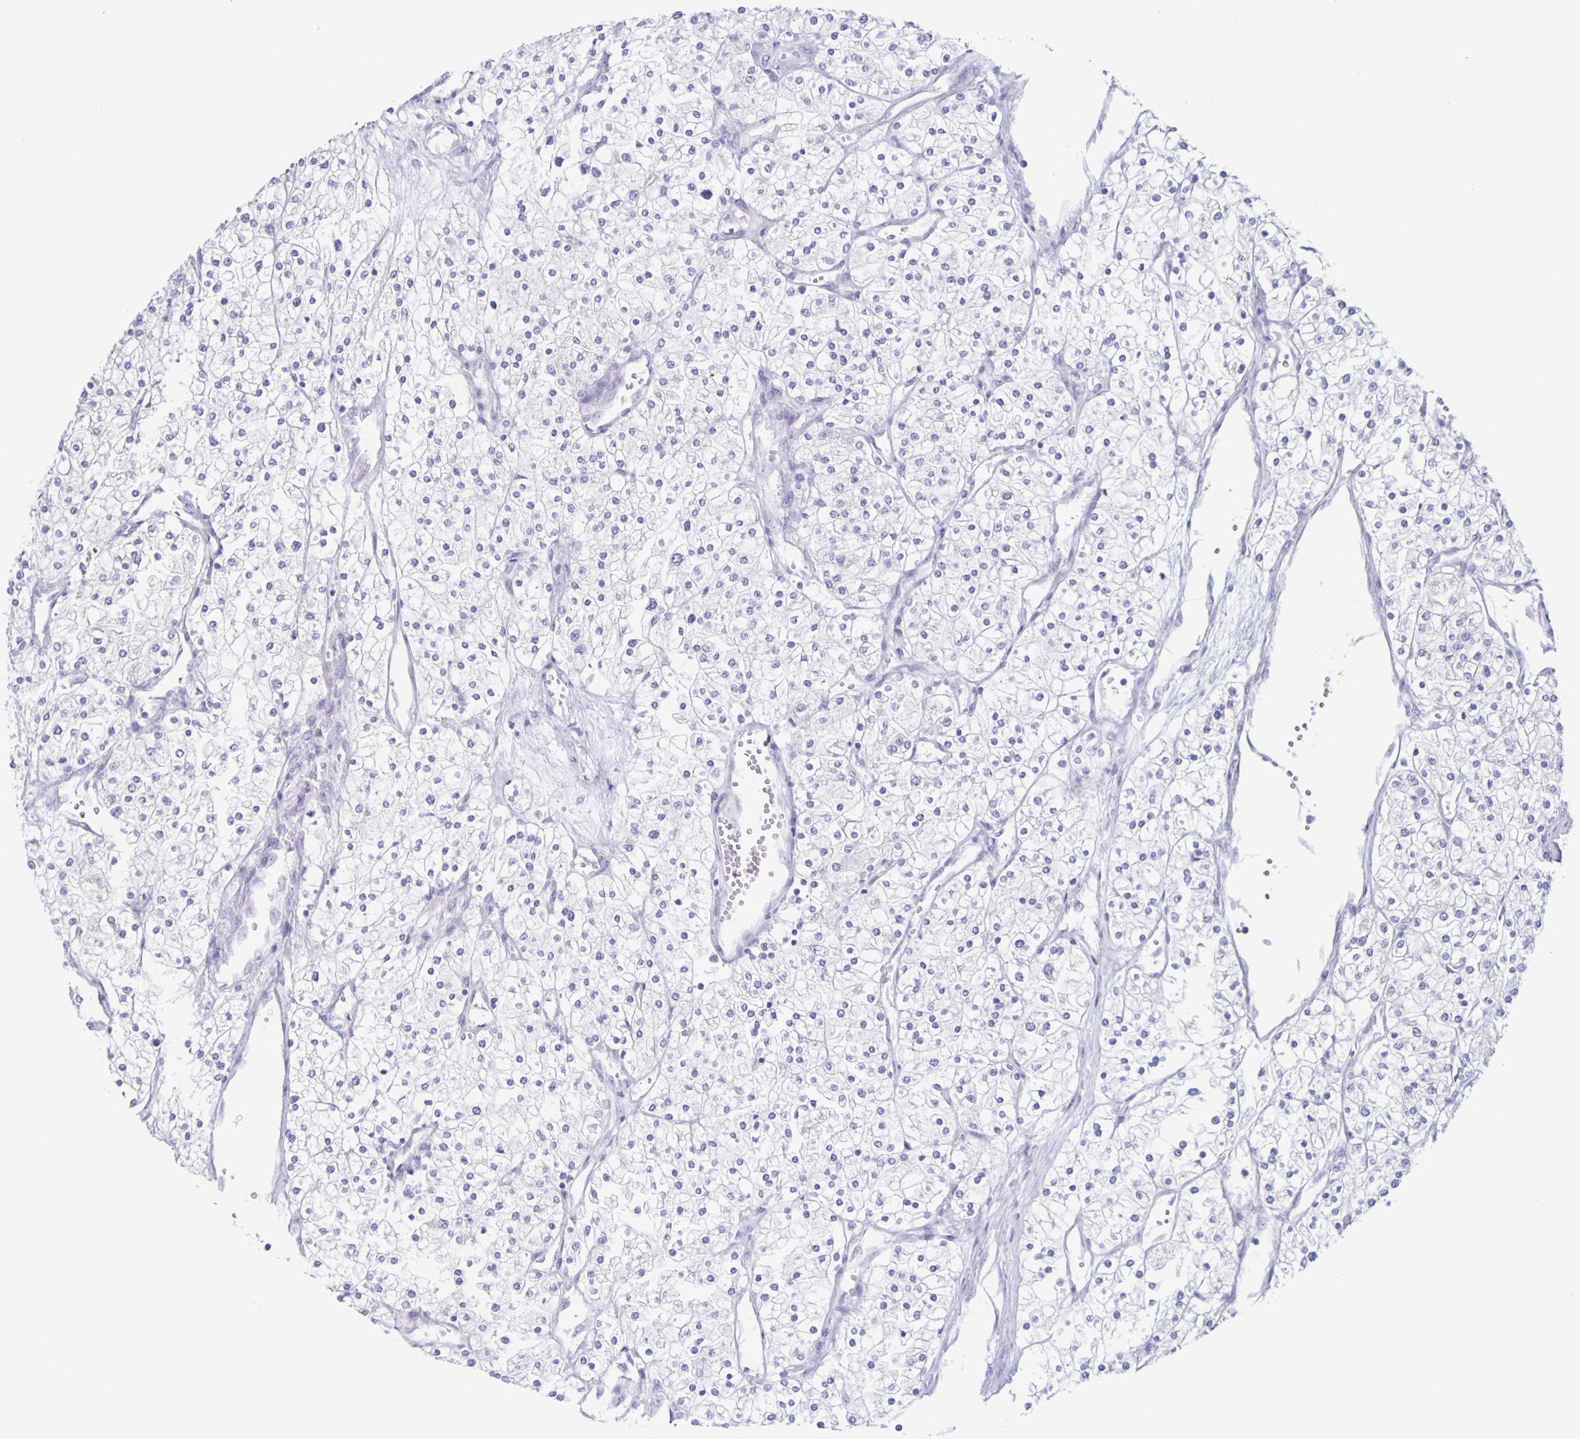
{"staining": {"intensity": "negative", "quantity": "none", "location": "none"}, "tissue": "renal cancer", "cell_type": "Tumor cells", "image_type": "cancer", "snomed": [{"axis": "morphology", "description": "Adenocarcinoma, NOS"}, {"axis": "topography", "description": "Kidney"}], "caption": "The immunohistochemistry (IHC) photomicrograph has no significant staining in tumor cells of renal cancer (adenocarcinoma) tissue.", "gene": "CT45A5", "patient": {"sex": "male", "age": 80}}